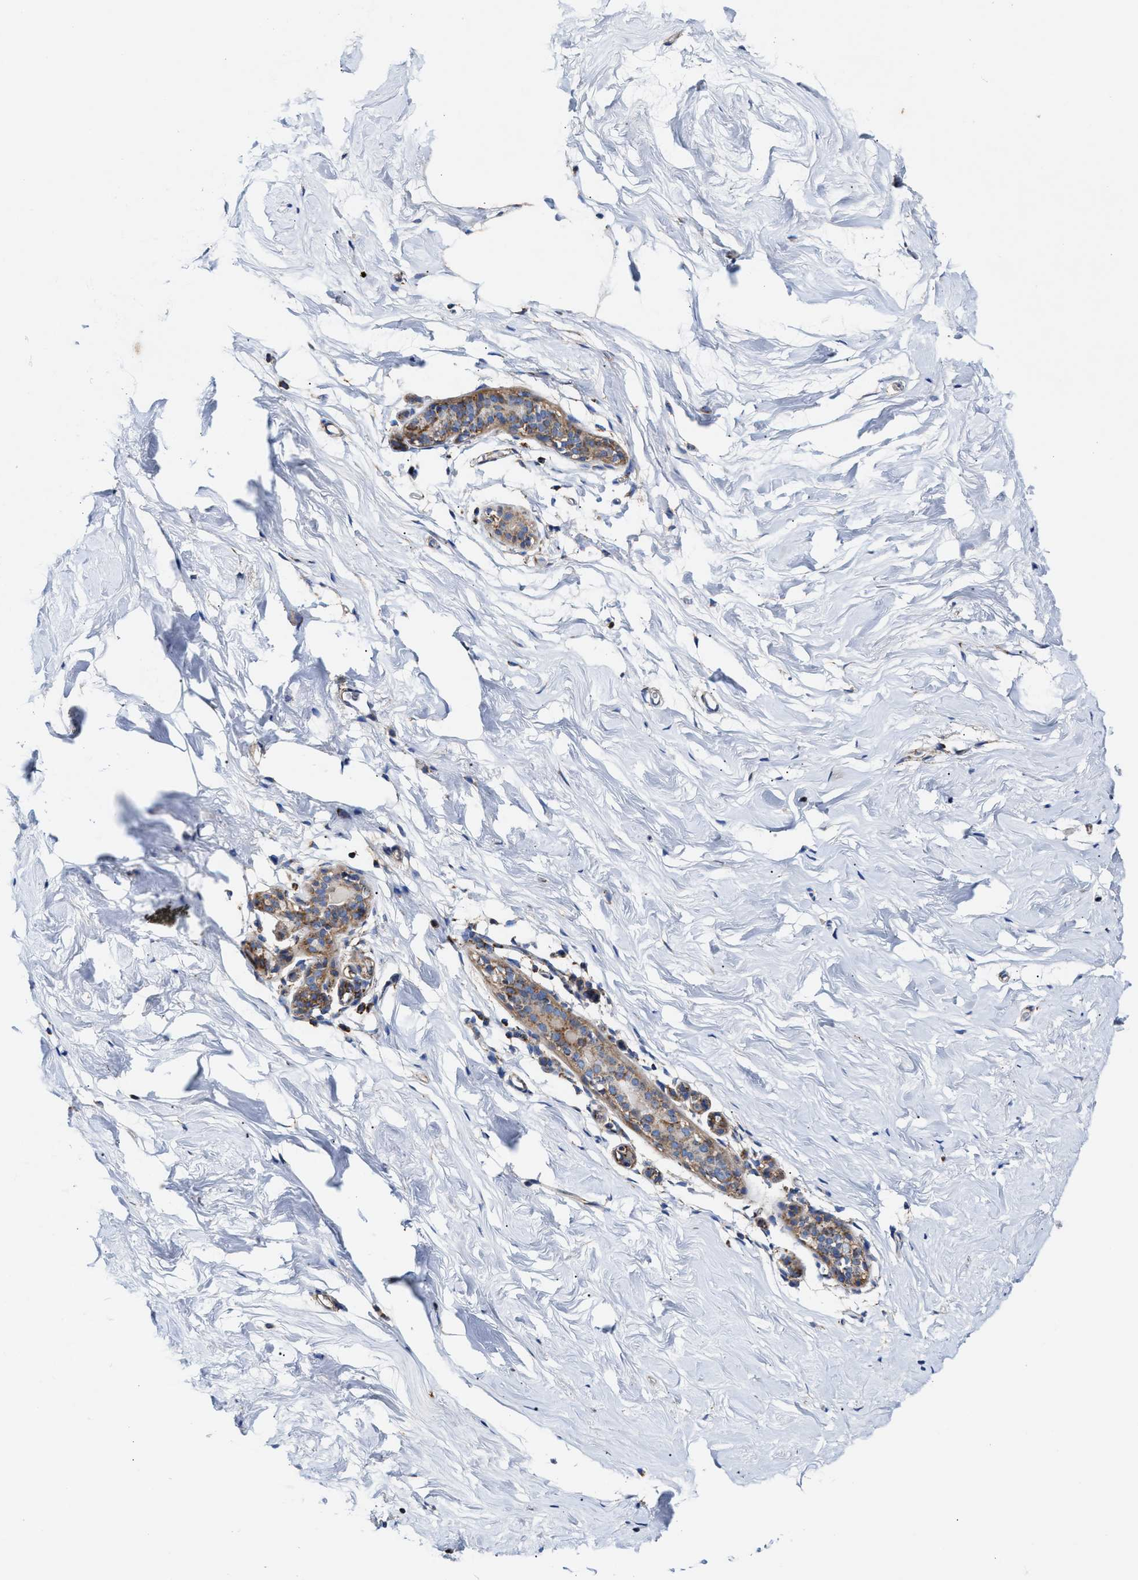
{"staining": {"intensity": "weak", "quantity": "25%-75%", "location": "cytoplasmic/membranous"}, "tissue": "breast", "cell_type": "Adipocytes", "image_type": "normal", "snomed": [{"axis": "morphology", "description": "Normal tissue, NOS"}, {"axis": "topography", "description": "Breast"}], "caption": "Immunohistochemistry image of unremarkable breast: human breast stained using immunohistochemistry (IHC) displays low levels of weak protein expression localized specifically in the cytoplasmic/membranous of adipocytes, appearing as a cytoplasmic/membranous brown color.", "gene": "MECR", "patient": {"sex": "female", "age": 62}}